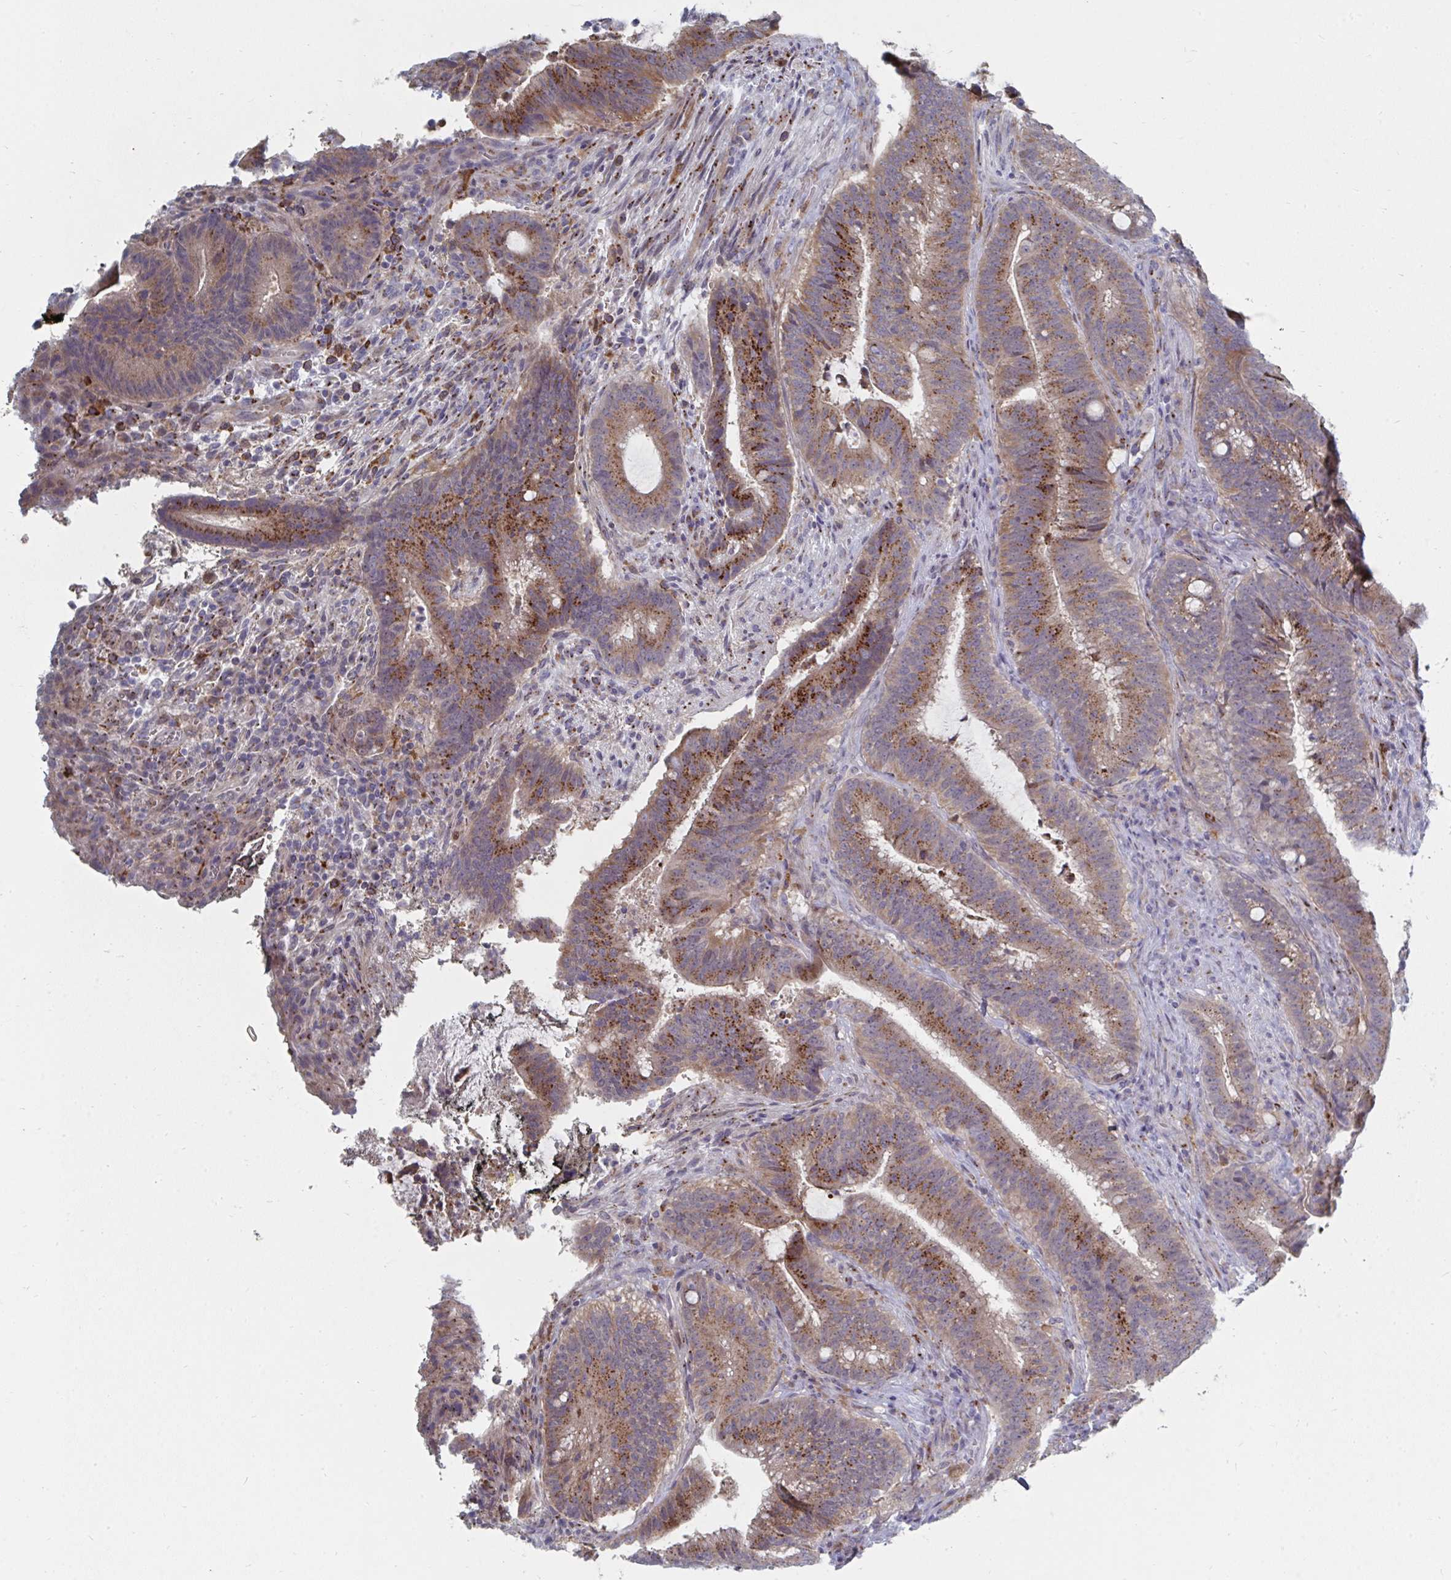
{"staining": {"intensity": "moderate", "quantity": ">75%", "location": "cytoplasmic/membranous"}, "tissue": "colorectal cancer", "cell_type": "Tumor cells", "image_type": "cancer", "snomed": [{"axis": "morphology", "description": "Adenocarcinoma, NOS"}, {"axis": "topography", "description": "Colon"}], "caption": "Human colorectal cancer (adenocarcinoma) stained with a protein marker displays moderate staining in tumor cells.", "gene": "PSMG1", "patient": {"sex": "female", "age": 43}}